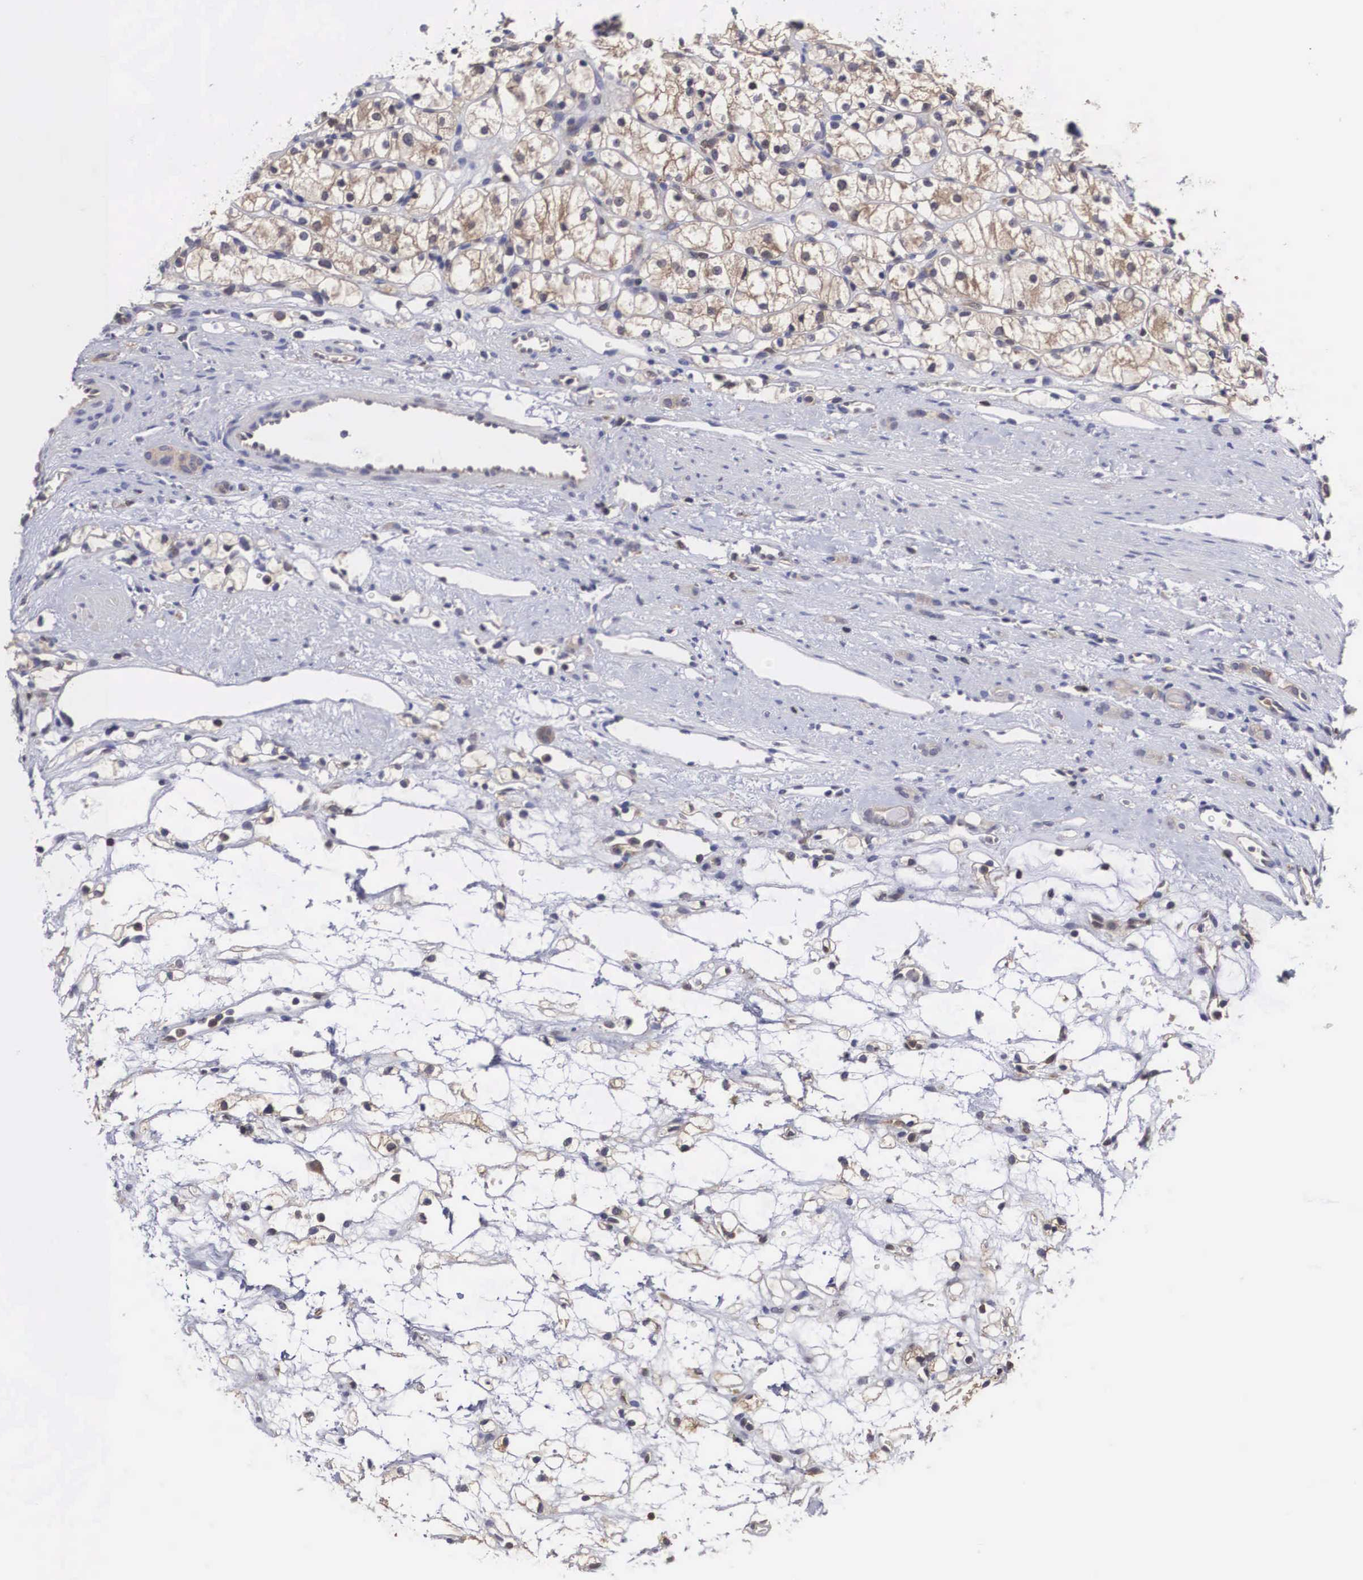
{"staining": {"intensity": "weak", "quantity": ">75%", "location": "cytoplasmic/membranous"}, "tissue": "renal cancer", "cell_type": "Tumor cells", "image_type": "cancer", "snomed": [{"axis": "morphology", "description": "Adenocarcinoma, NOS"}, {"axis": "topography", "description": "Kidney"}], "caption": "A high-resolution micrograph shows IHC staining of renal cancer, which shows weak cytoplasmic/membranous expression in about >75% of tumor cells. Nuclei are stained in blue.", "gene": "ADSL", "patient": {"sex": "female", "age": 60}}